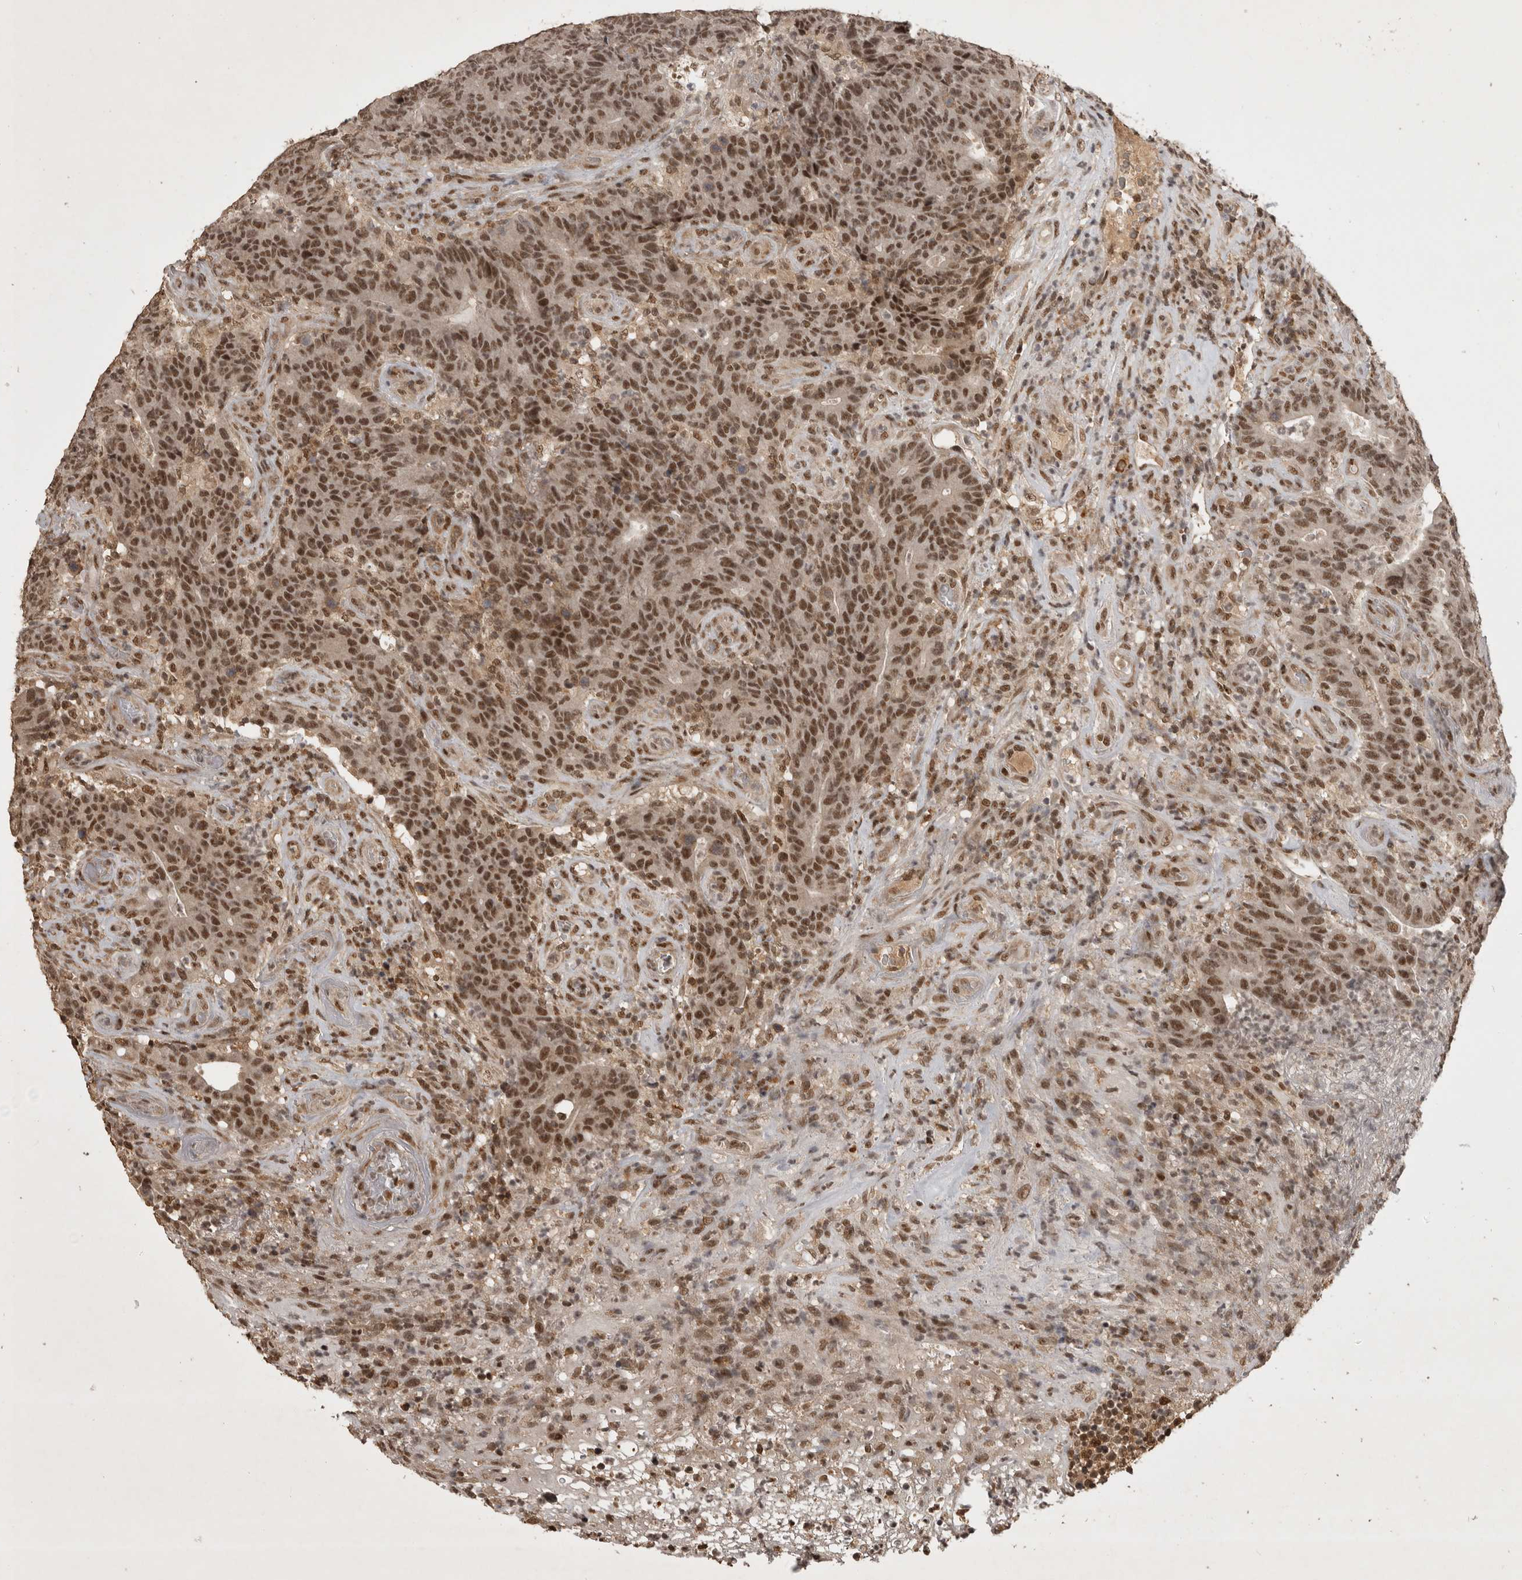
{"staining": {"intensity": "moderate", "quantity": ">75%", "location": "nuclear"}, "tissue": "colorectal cancer", "cell_type": "Tumor cells", "image_type": "cancer", "snomed": [{"axis": "morphology", "description": "Normal tissue, NOS"}, {"axis": "morphology", "description": "Adenocarcinoma, NOS"}, {"axis": "topography", "description": "Colon"}], "caption": "Protein staining shows moderate nuclear expression in about >75% of tumor cells in colorectal cancer (adenocarcinoma).", "gene": "CBLL1", "patient": {"sex": "female", "age": 75}}